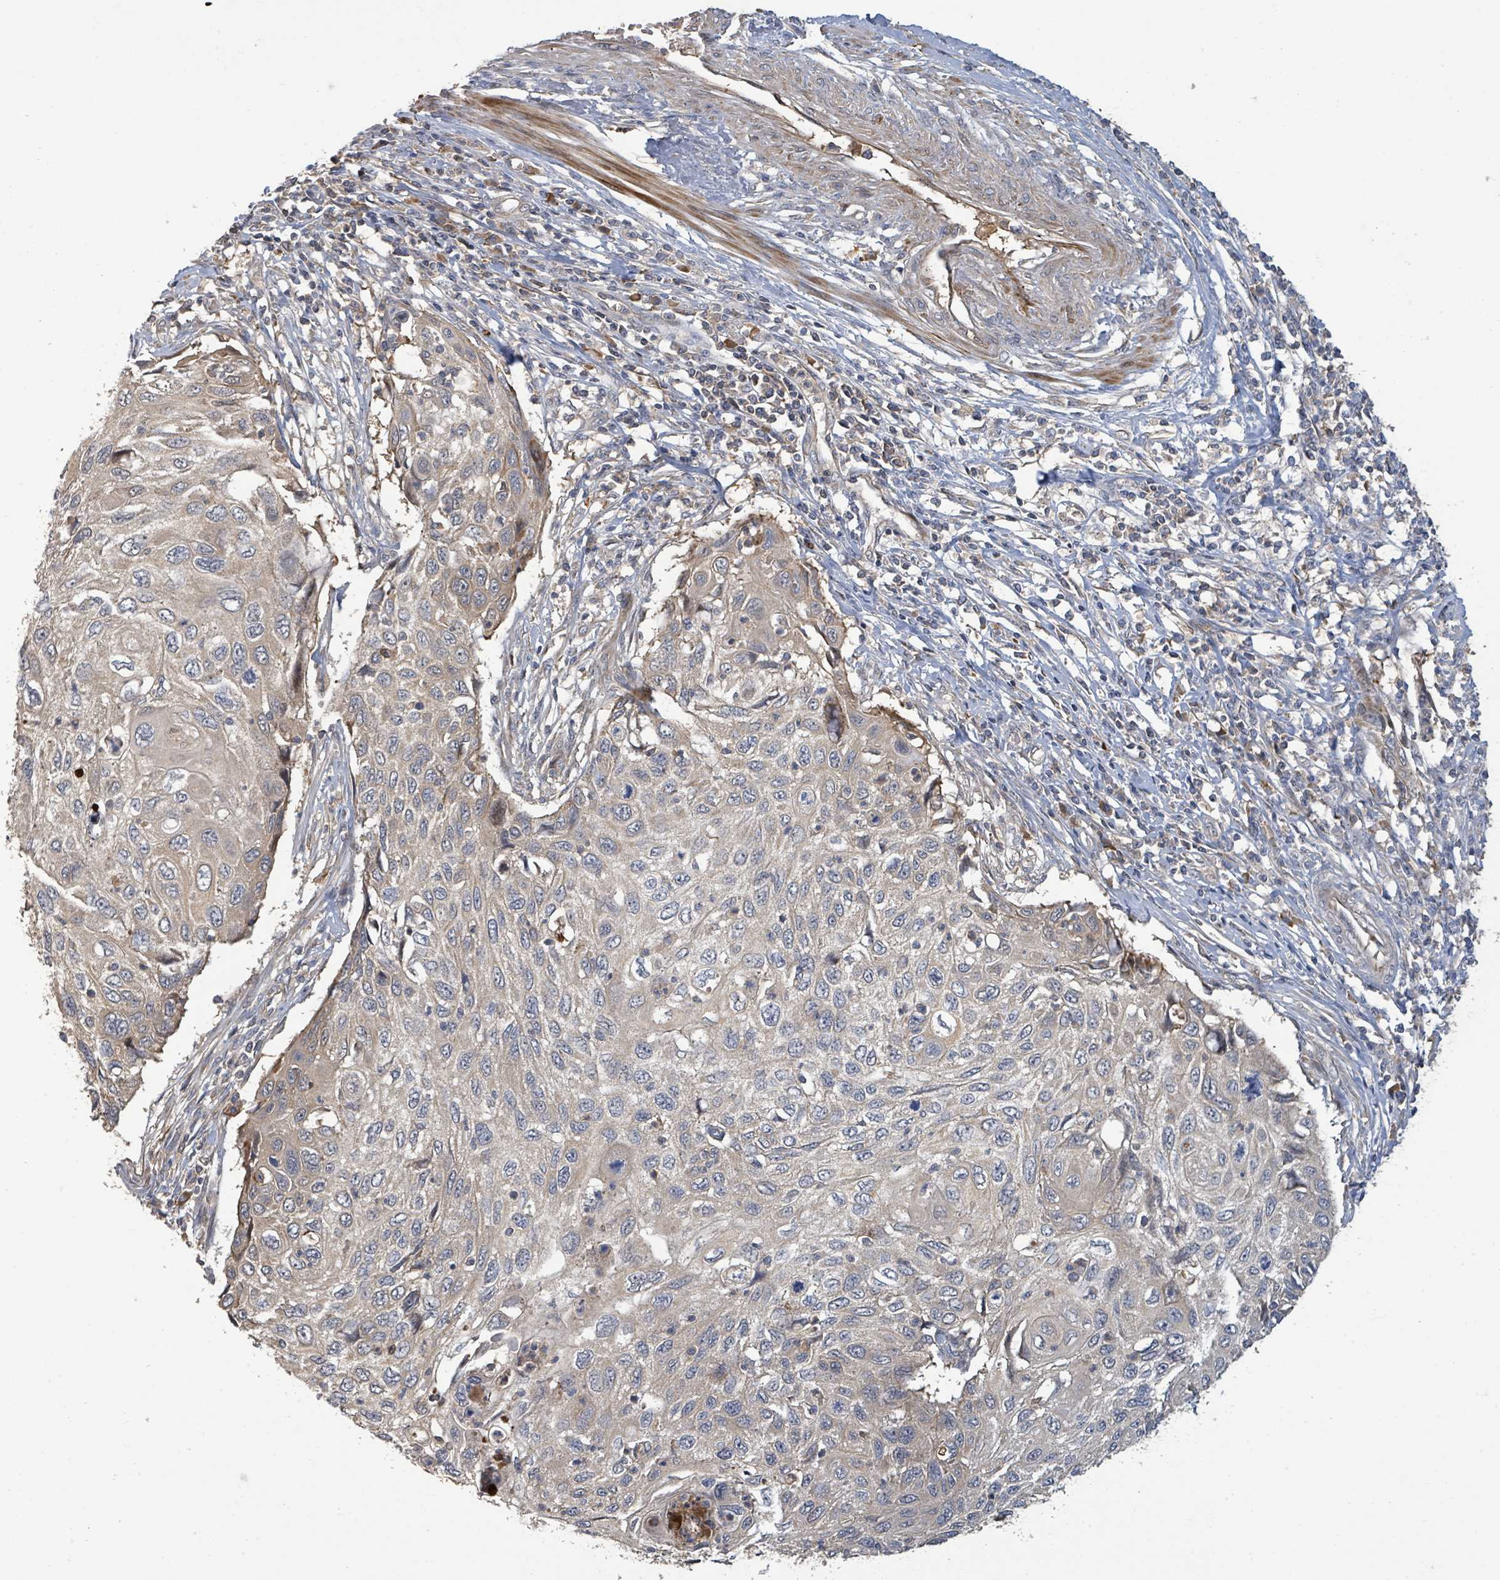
{"staining": {"intensity": "weak", "quantity": "<25%", "location": "cytoplasmic/membranous"}, "tissue": "cervical cancer", "cell_type": "Tumor cells", "image_type": "cancer", "snomed": [{"axis": "morphology", "description": "Squamous cell carcinoma, NOS"}, {"axis": "topography", "description": "Cervix"}], "caption": "This is an immunohistochemistry (IHC) histopathology image of human cervical cancer (squamous cell carcinoma). There is no positivity in tumor cells.", "gene": "STARD4", "patient": {"sex": "female", "age": 70}}